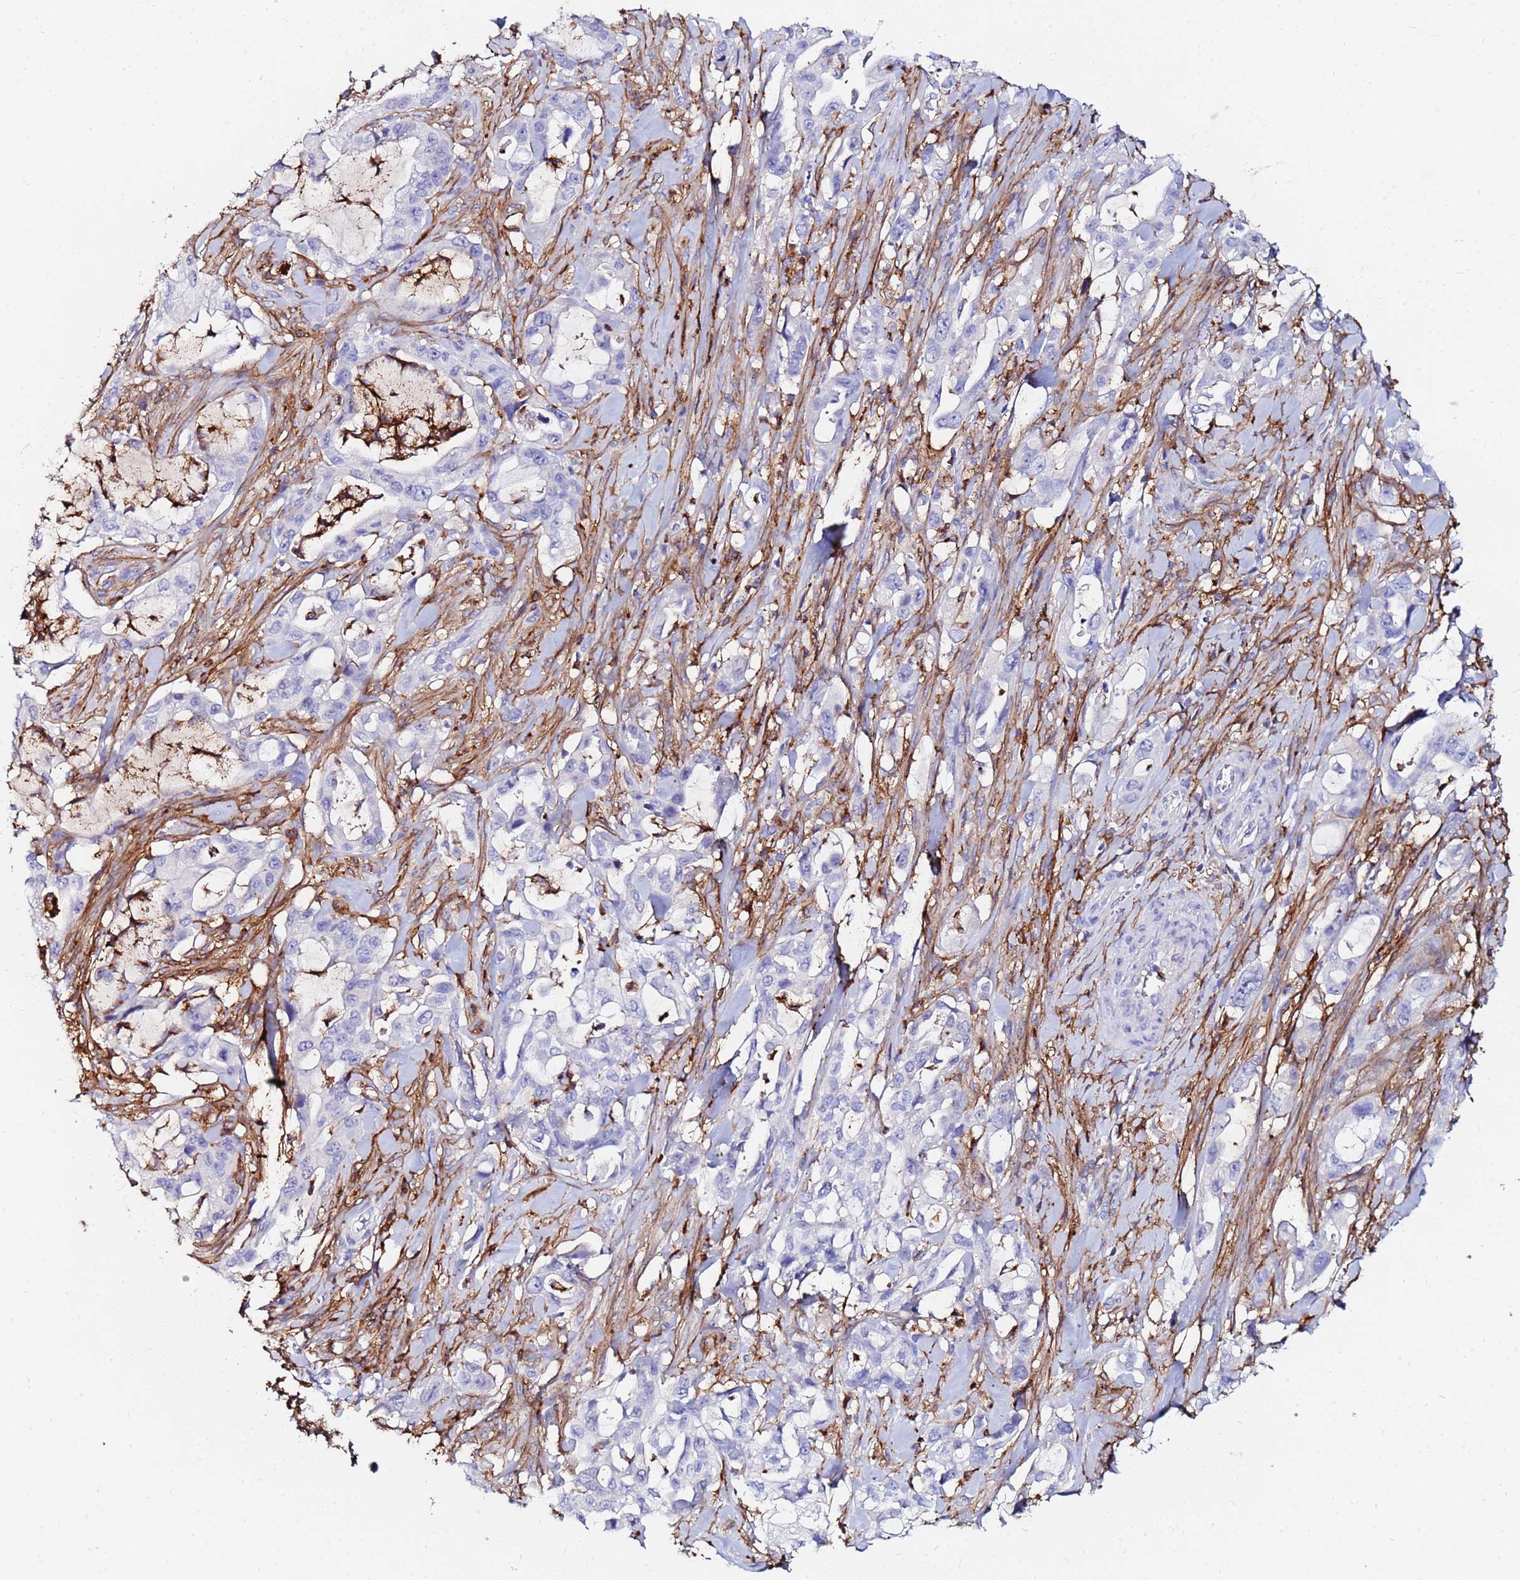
{"staining": {"intensity": "negative", "quantity": "none", "location": "none"}, "tissue": "pancreatic cancer", "cell_type": "Tumor cells", "image_type": "cancer", "snomed": [{"axis": "morphology", "description": "Adenocarcinoma, NOS"}, {"axis": "topography", "description": "Pancreas"}], "caption": "IHC photomicrograph of adenocarcinoma (pancreatic) stained for a protein (brown), which exhibits no positivity in tumor cells. (DAB (3,3'-diaminobenzidine) immunohistochemistry (IHC), high magnification).", "gene": "BASP1", "patient": {"sex": "female", "age": 61}}